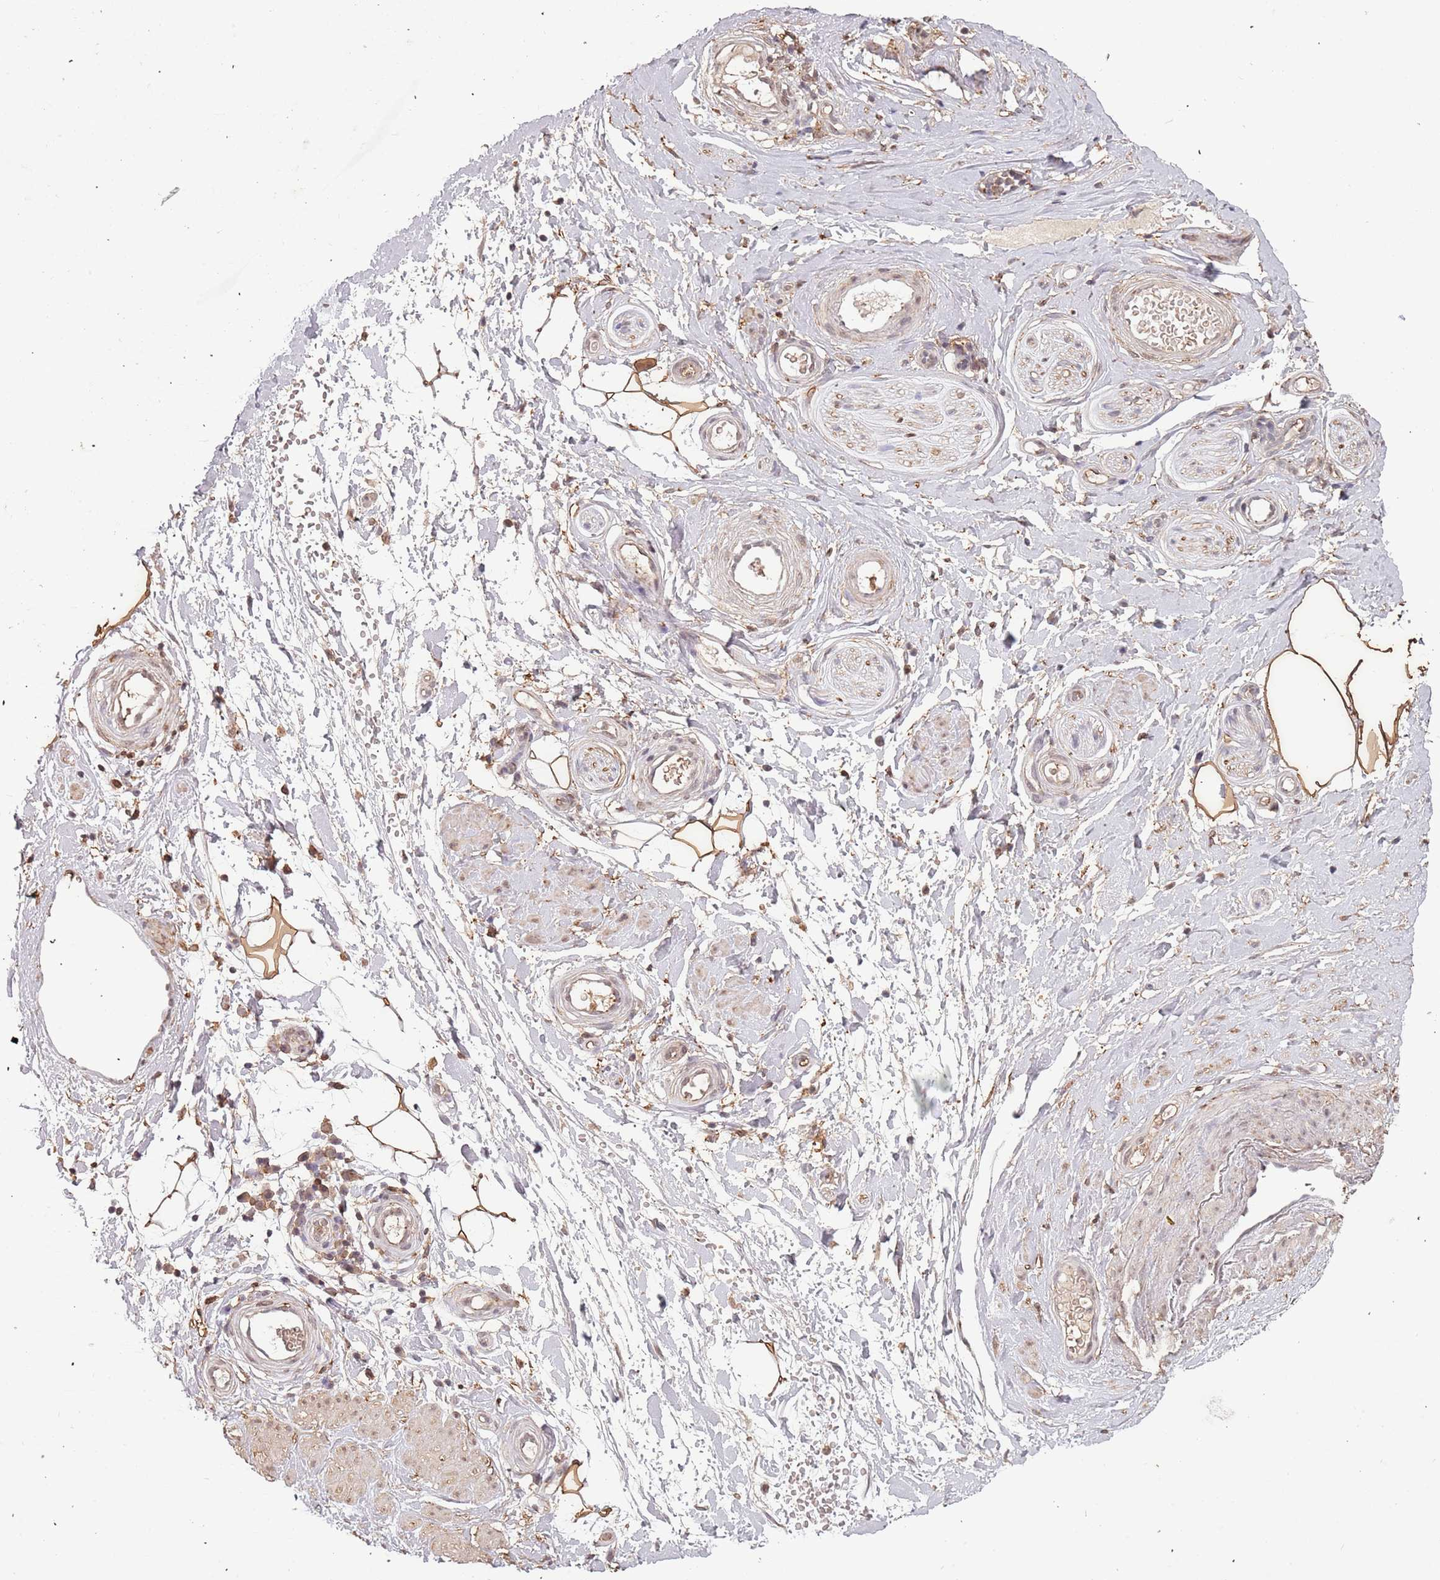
{"staining": {"intensity": "moderate", "quantity": ">75%", "location": "cytoplasmic/membranous"}, "tissue": "adipose tissue", "cell_type": "Adipocytes", "image_type": "normal", "snomed": [{"axis": "morphology", "description": "Normal tissue, NOS"}, {"axis": "topography", "description": "Soft tissue"}, {"axis": "topography", "description": "Vascular tissue"}], "caption": "Protein expression analysis of normal adipose tissue demonstrates moderate cytoplasmic/membranous expression in approximately >75% of adipocytes.", "gene": "ATOSB", "patient": {"sex": "male", "age": 41}}